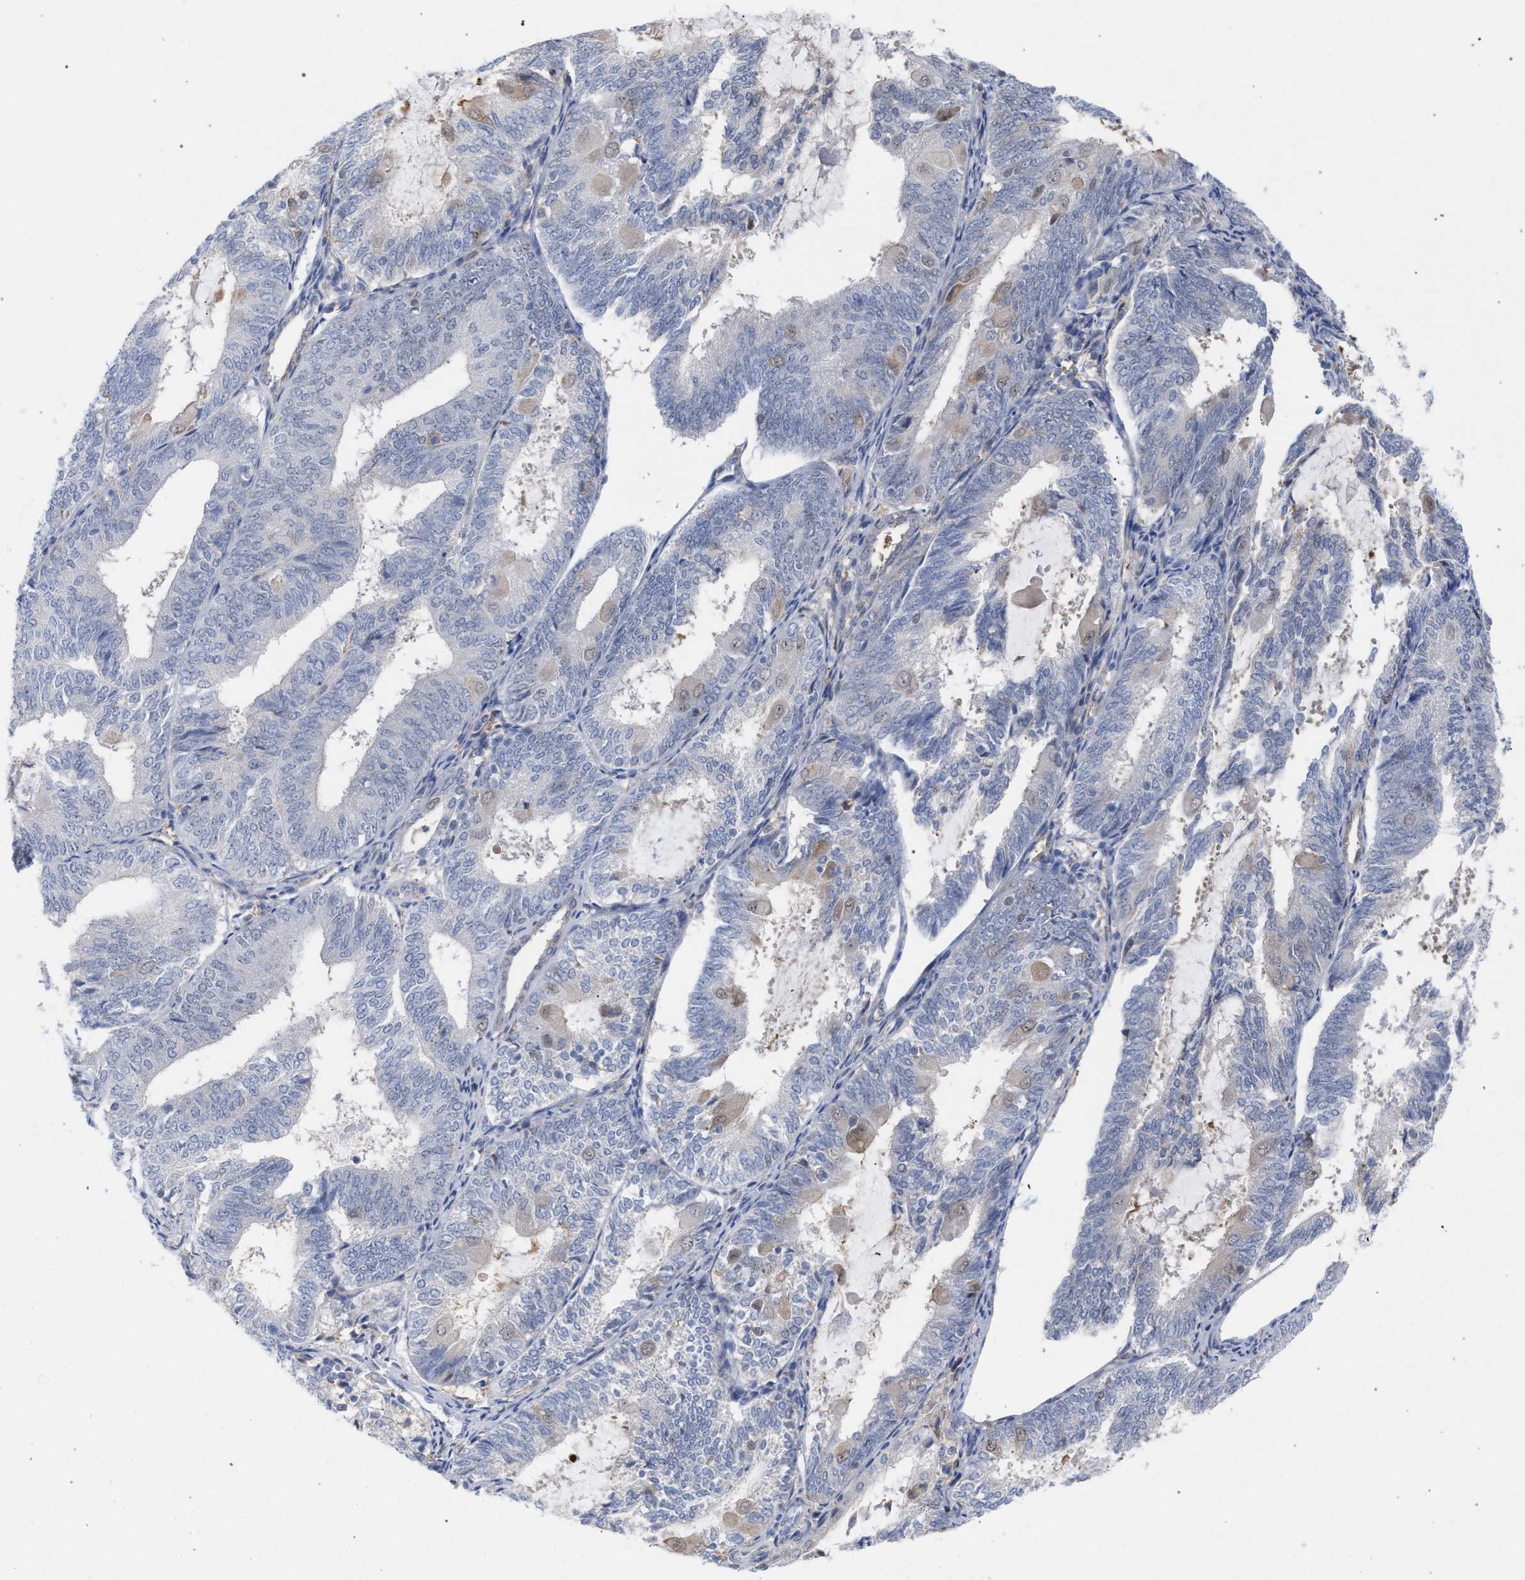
{"staining": {"intensity": "negative", "quantity": "none", "location": "none"}, "tissue": "endometrial cancer", "cell_type": "Tumor cells", "image_type": "cancer", "snomed": [{"axis": "morphology", "description": "Adenocarcinoma, NOS"}, {"axis": "topography", "description": "Endometrium"}], "caption": "Human endometrial cancer stained for a protein using IHC displays no positivity in tumor cells.", "gene": "FHOD3", "patient": {"sex": "female", "age": 81}}